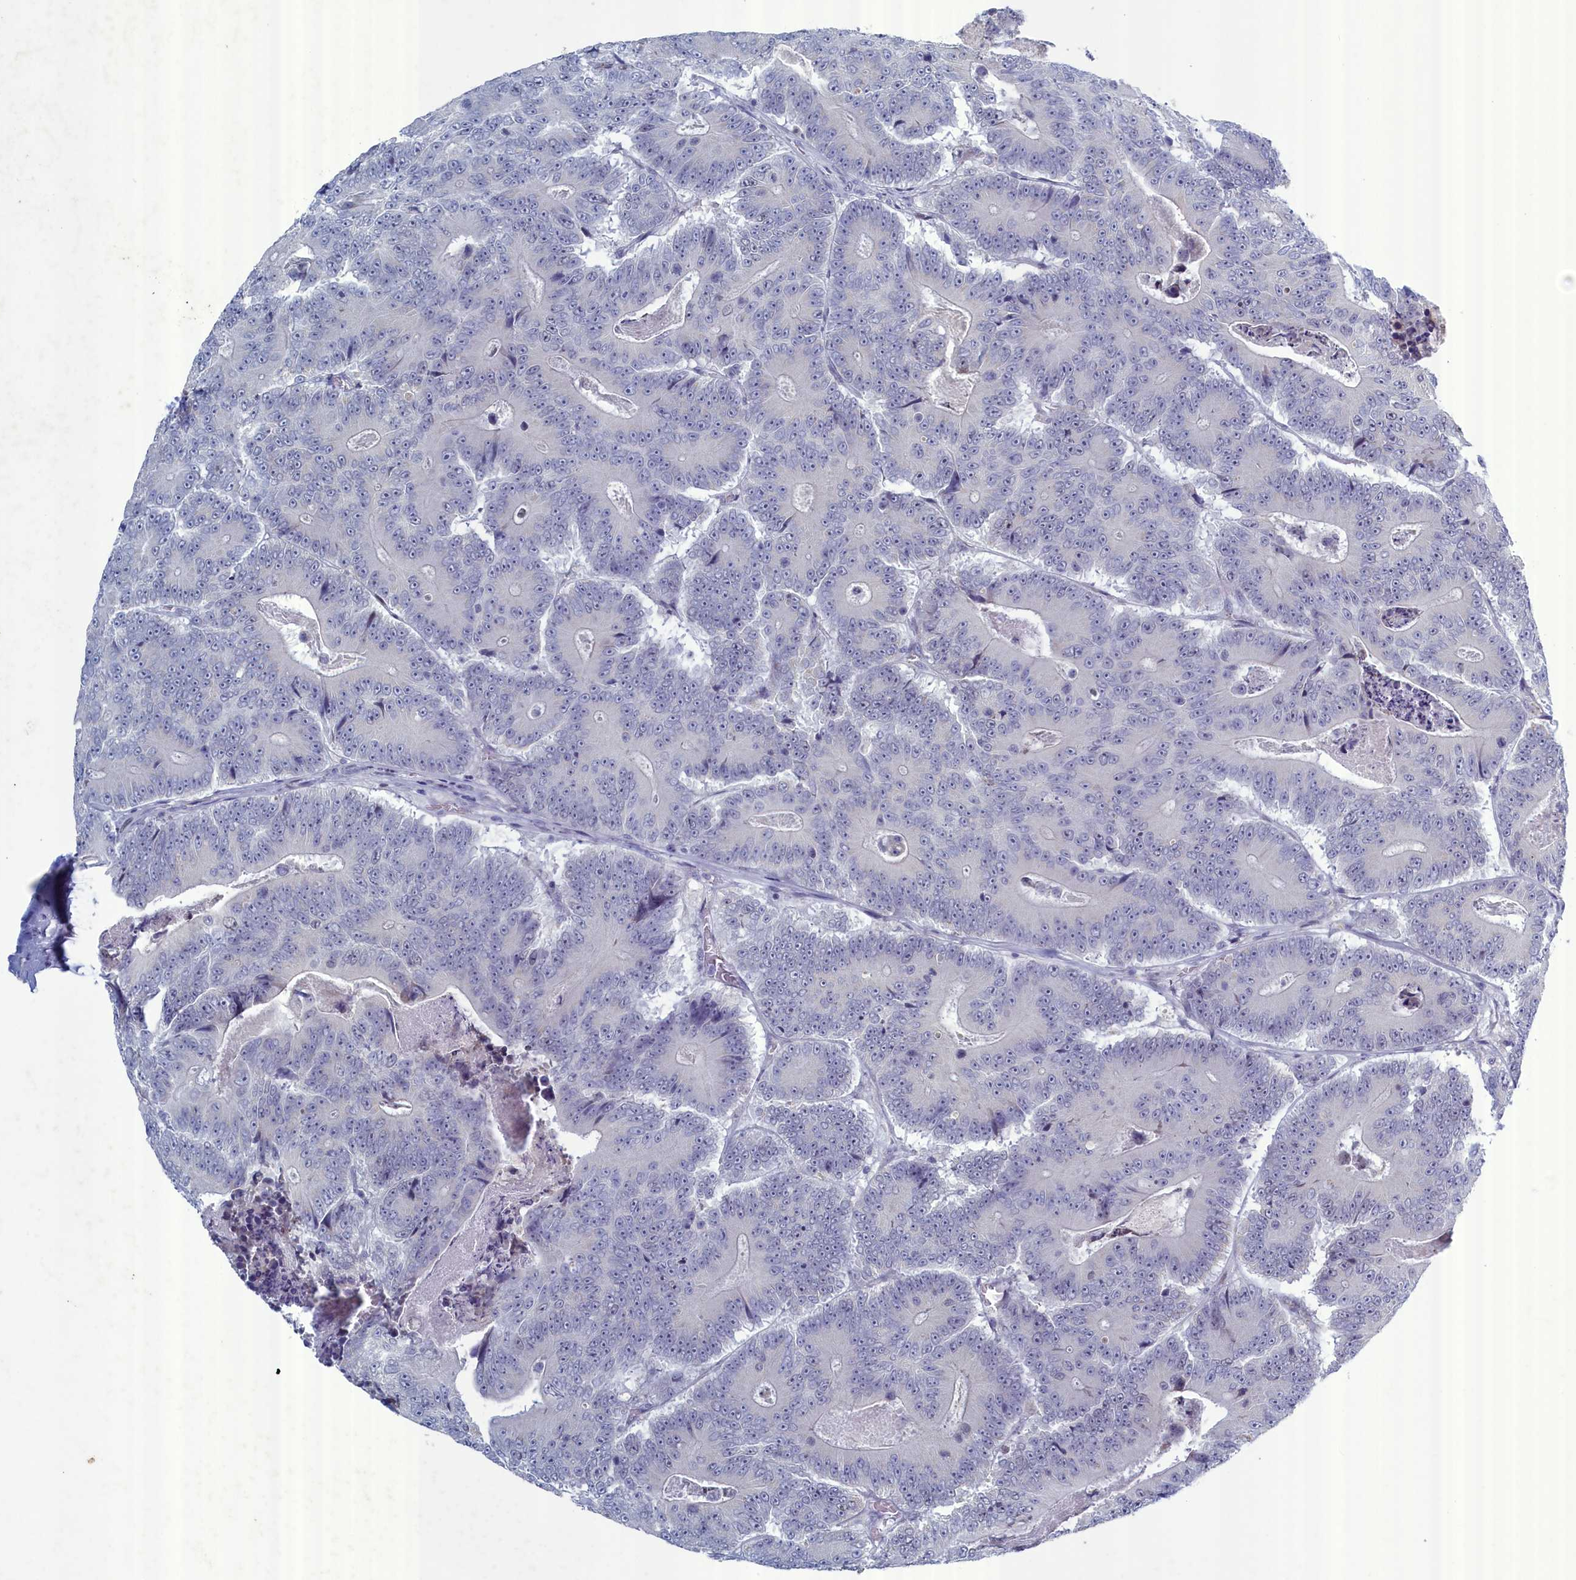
{"staining": {"intensity": "negative", "quantity": "none", "location": "none"}, "tissue": "colorectal cancer", "cell_type": "Tumor cells", "image_type": "cancer", "snomed": [{"axis": "morphology", "description": "Adenocarcinoma, NOS"}, {"axis": "topography", "description": "Colon"}], "caption": "An image of colorectal cancer (adenocarcinoma) stained for a protein shows no brown staining in tumor cells.", "gene": "WDR76", "patient": {"sex": "male", "age": 83}}